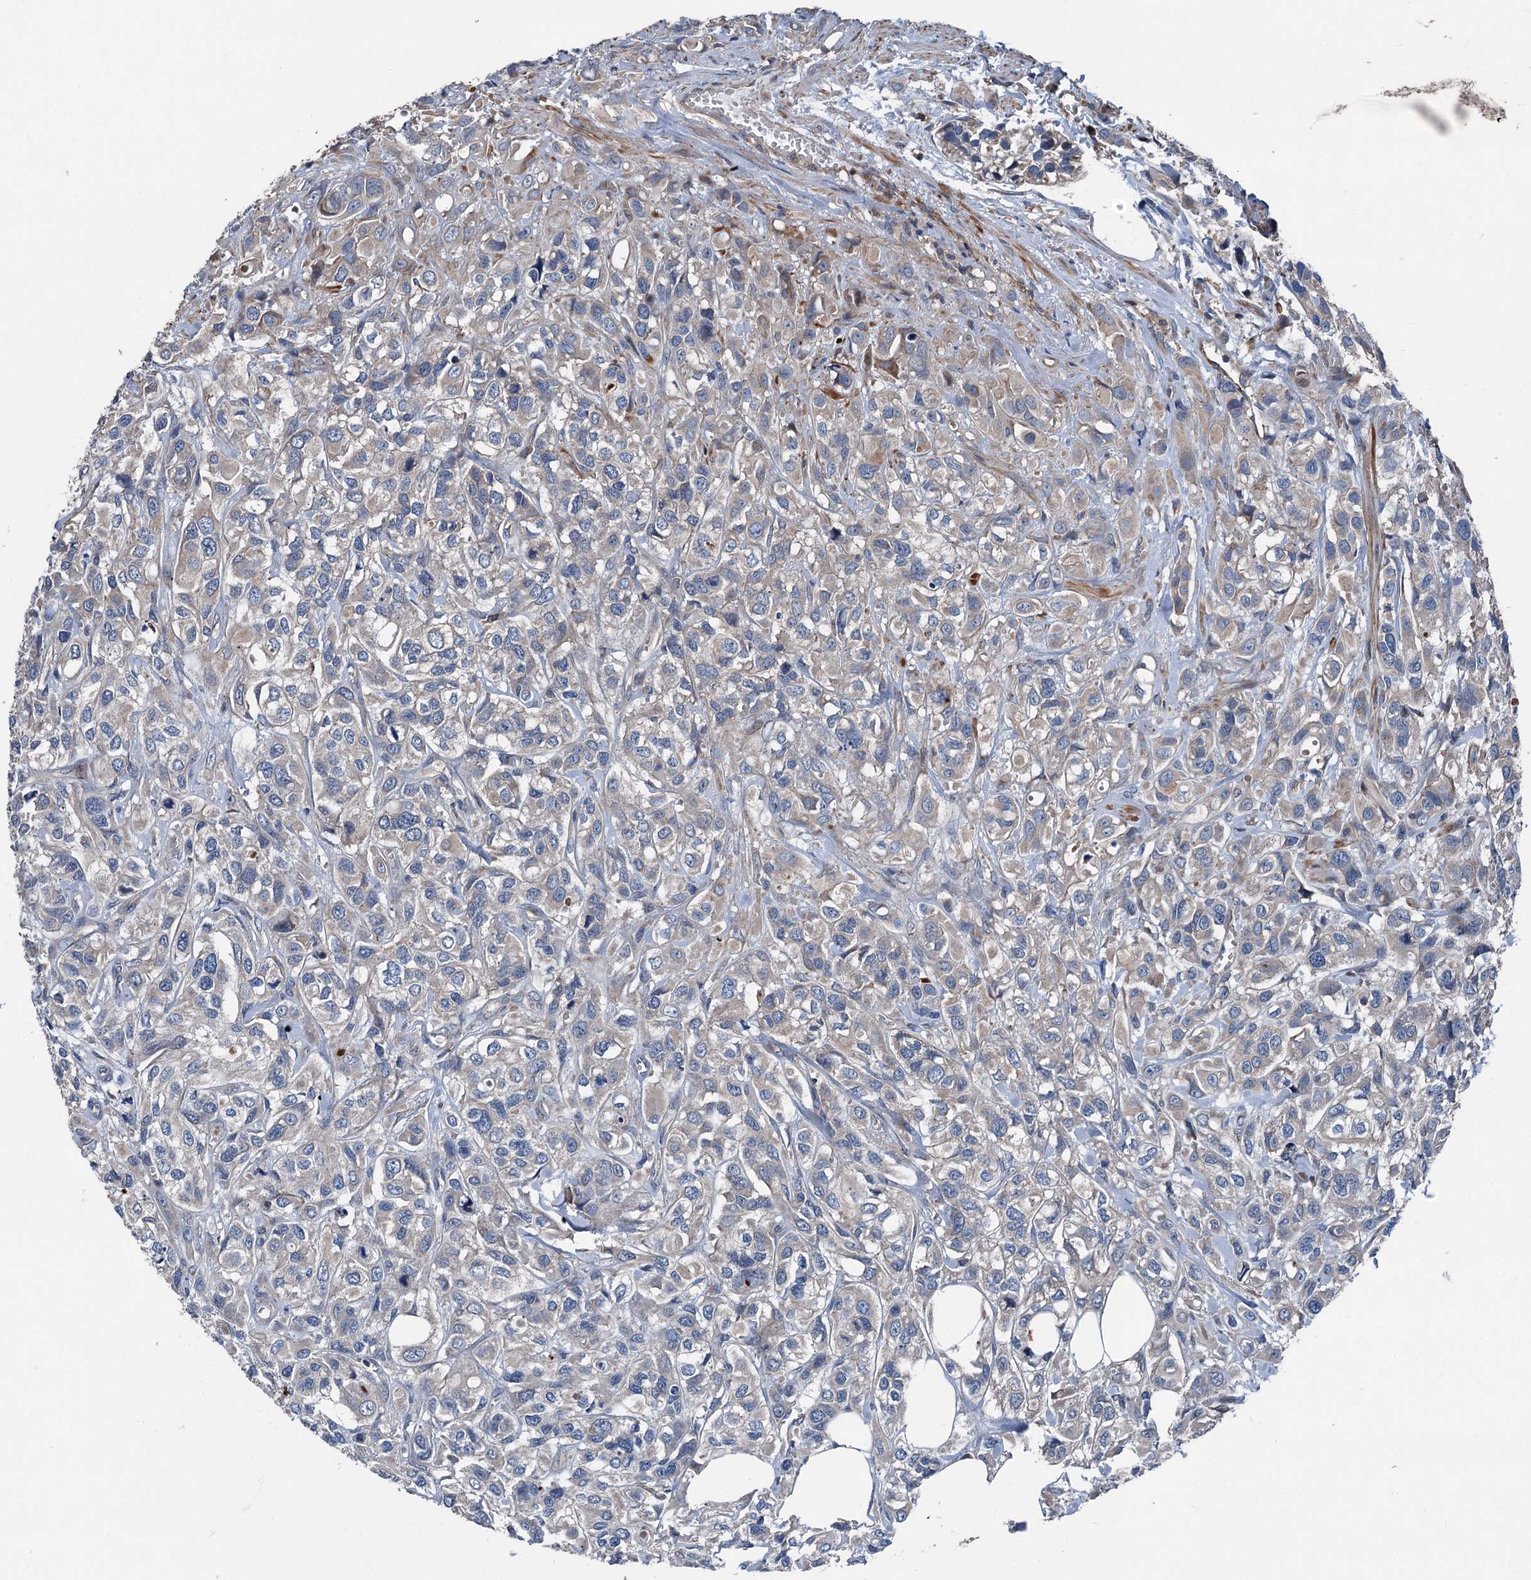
{"staining": {"intensity": "weak", "quantity": "<25%", "location": "cytoplasmic/membranous"}, "tissue": "urothelial cancer", "cell_type": "Tumor cells", "image_type": "cancer", "snomed": [{"axis": "morphology", "description": "Urothelial carcinoma, High grade"}, {"axis": "topography", "description": "Urinary bladder"}], "caption": "An immunohistochemistry (IHC) histopathology image of high-grade urothelial carcinoma is shown. There is no staining in tumor cells of high-grade urothelial carcinoma. The staining is performed using DAB (3,3'-diaminobenzidine) brown chromogen with nuclei counter-stained in using hematoxylin.", "gene": "RUFY1", "patient": {"sex": "male", "age": 67}}